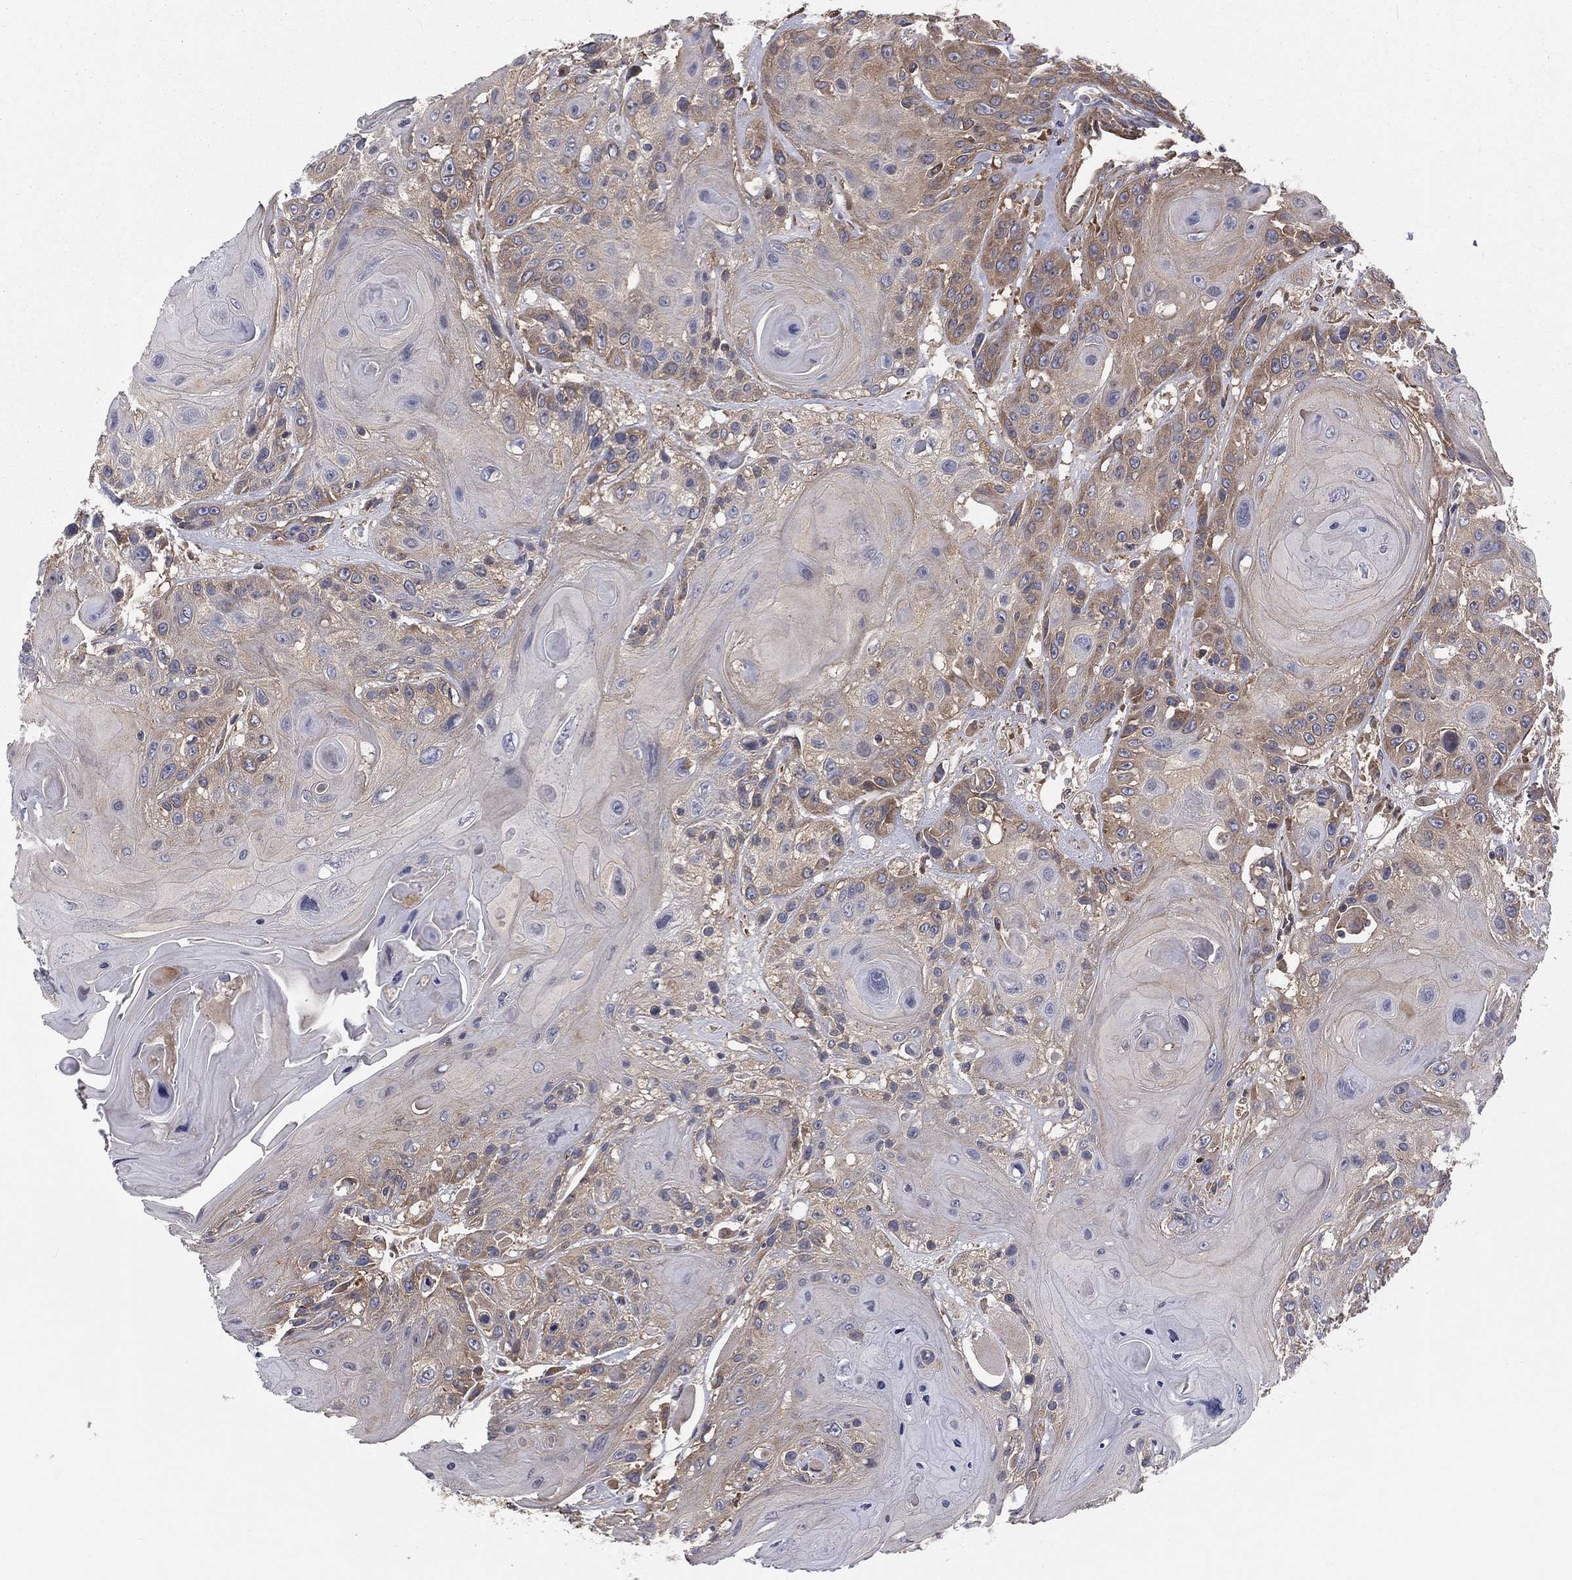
{"staining": {"intensity": "moderate", "quantity": "<25%", "location": "cytoplasmic/membranous"}, "tissue": "head and neck cancer", "cell_type": "Tumor cells", "image_type": "cancer", "snomed": [{"axis": "morphology", "description": "Squamous cell carcinoma, NOS"}, {"axis": "topography", "description": "Head-Neck"}], "caption": "Squamous cell carcinoma (head and neck) stained for a protein exhibits moderate cytoplasmic/membranous positivity in tumor cells.", "gene": "EIF2B5", "patient": {"sex": "female", "age": 59}}